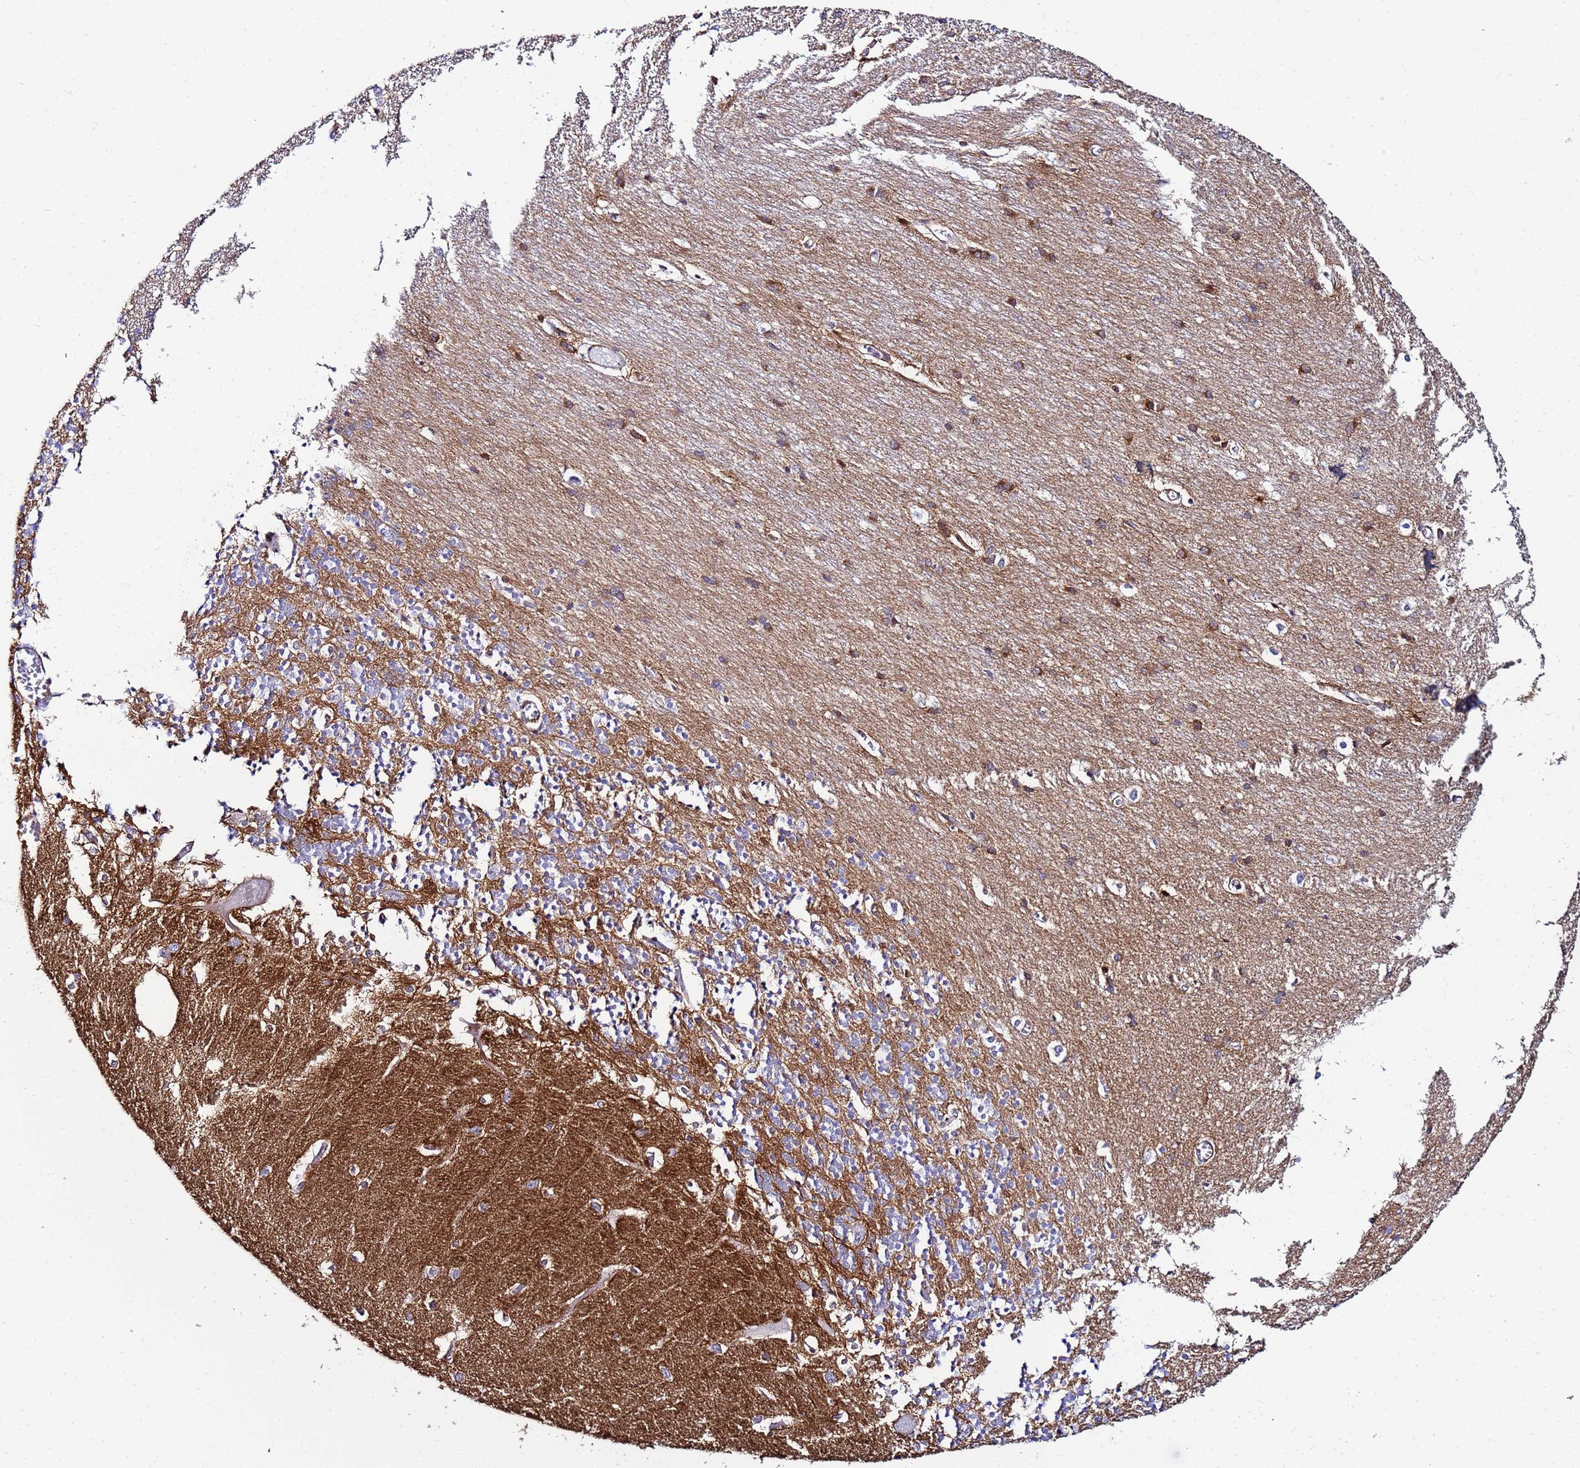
{"staining": {"intensity": "negative", "quantity": "none", "location": "none"}, "tissue": "cerebellum", "cell_type": "Cells in granular layer", "image_type": "normal", "snomed": [{"axis": "morphology", "description": "Normal tissue, NOS"}, {"axis": "topography", "description": "Cerebellum"}], "caption": "Histopathology image shows no protein staining in cells in granular layer of unremarkable cerebellum.", "gene": "SLC25A37", "patient": {"sex": "male", "age": 37}}